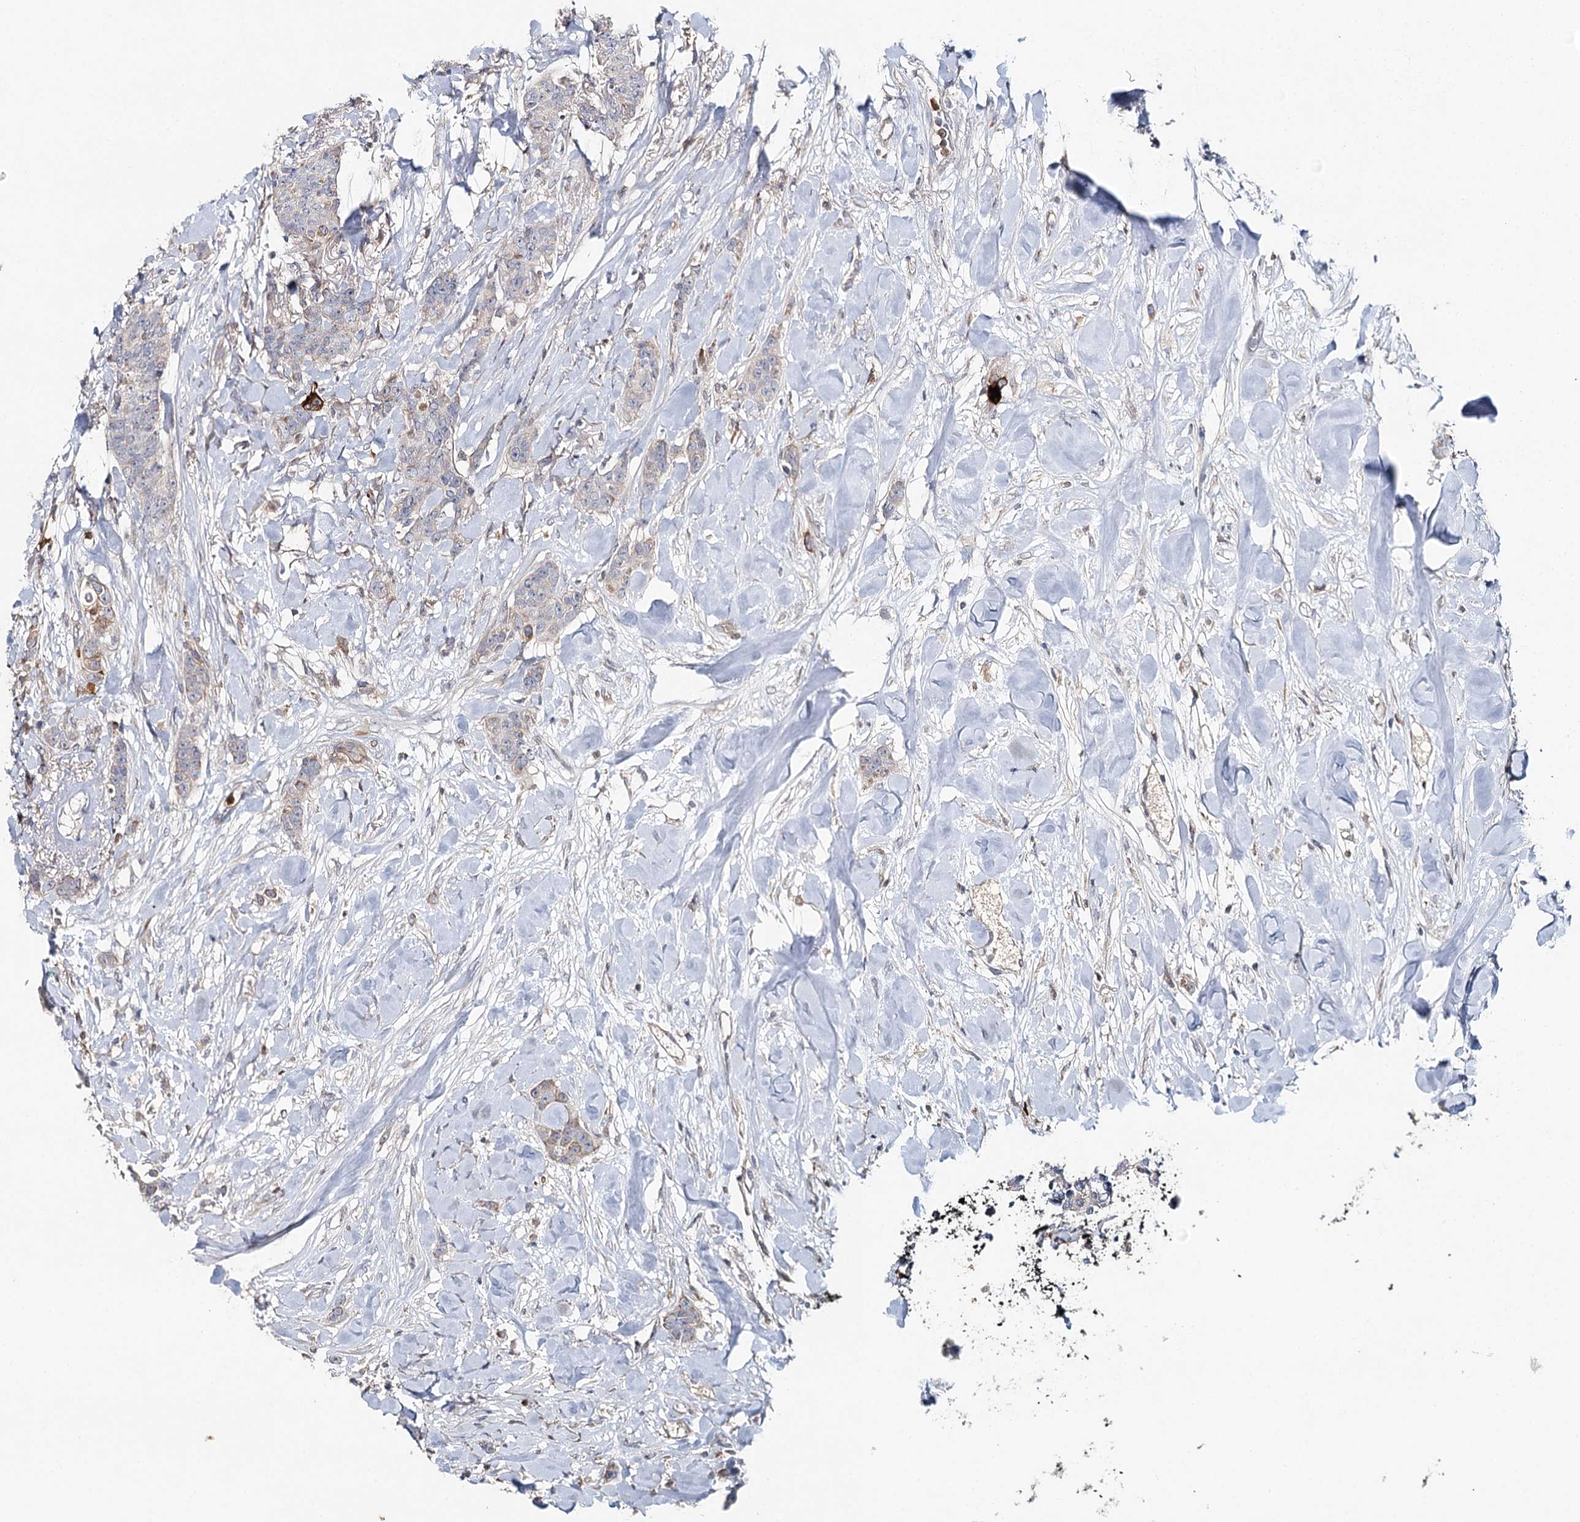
{"staining": {"intensity": "negative", "quantity": "none", "location": "none"}, "tissue": "breast cancer", "cell_type": "Tumor cells", "image_type": "cancer", "snomed": [{"axis": "morphology", "description": "Duct carcinoma"}, {"axis": "topography", "description": "Breast"}], "caption": "DAB (3,3'-diaminobenzidine) immunohistochemical staining of breast cancer demonstrates no significant expression in tumor cells.", "gene": "SLC41A2", "patient": {"sex": "female", "age": 40}}